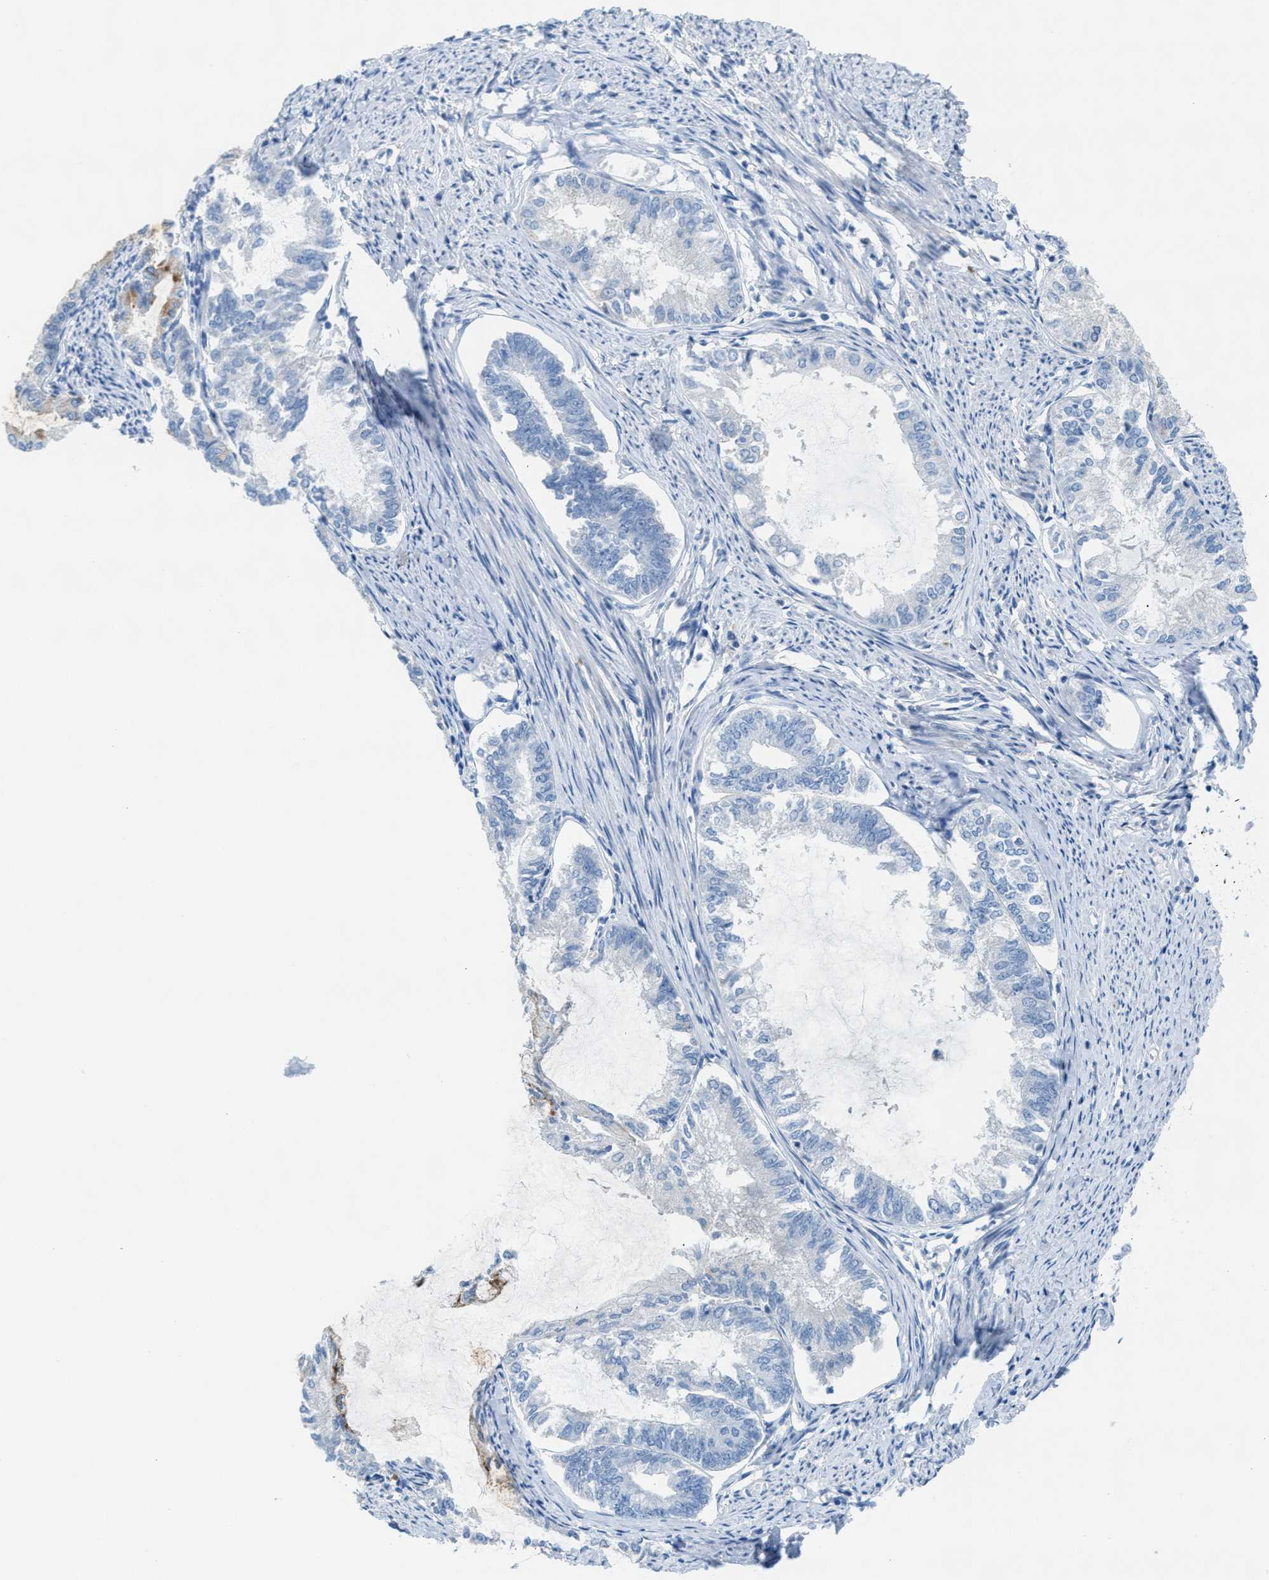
{"staining": {"intensity": "negative", "quantity": "none", "location": "none"}, "tissue": "endometrial cancer", "cell_type": "Tumor cells", "image_type": "cancer", "snomed": [{"axis": "morphology", "description": "Adenocarcinoma, NOS"}, {"axis": "topography", "description": "Endometrium"}], "caption": "Immunohistochemistry micrograph of adenocarcinoma (endometrial) stained for a protein (brown), which demonstrates no staining in tumor cells. Nuclei are stained in blue.", "gene": "ASPA", "patient": {"sex": "female", "age": 86}}